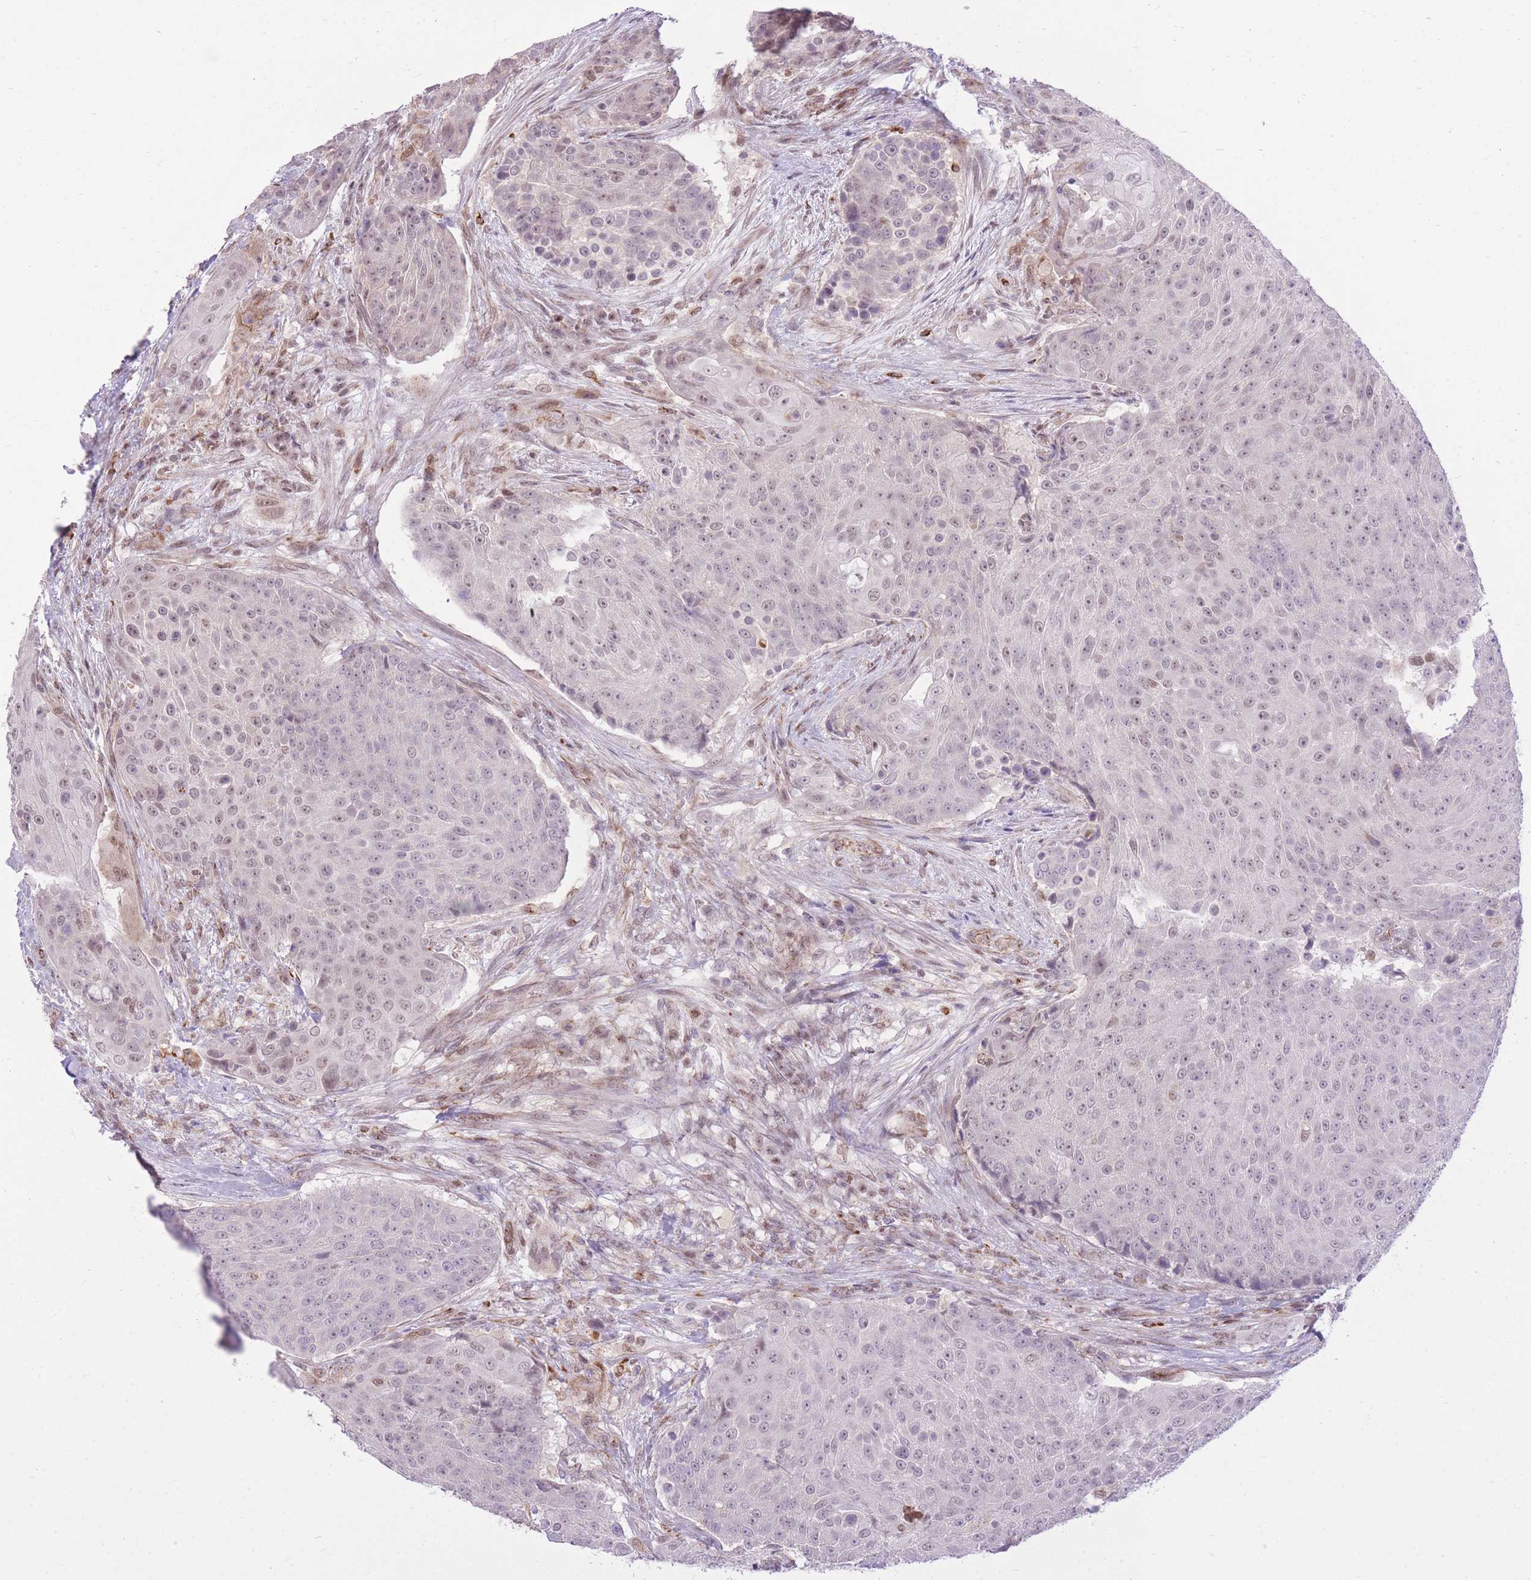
{"staining": {"intensity": "weak", "quantity": "<25%", "location": "nuclear"}, "tissue": "urothelial cancer", "cell_type": "Tumor cells", "image_type": "cancer", "snomed": [{"axis": "morphology", "description": "Urothelial carcinoma, High grade"}, {"axis": "topography", "description": "Urinary bladder"}], "caption": "Immunohistochemical staining of urothelial cancer reveals no significant positivity in tumor cells.", "gene": "ELL", "patient": {"sex": "female", "age": 63}}